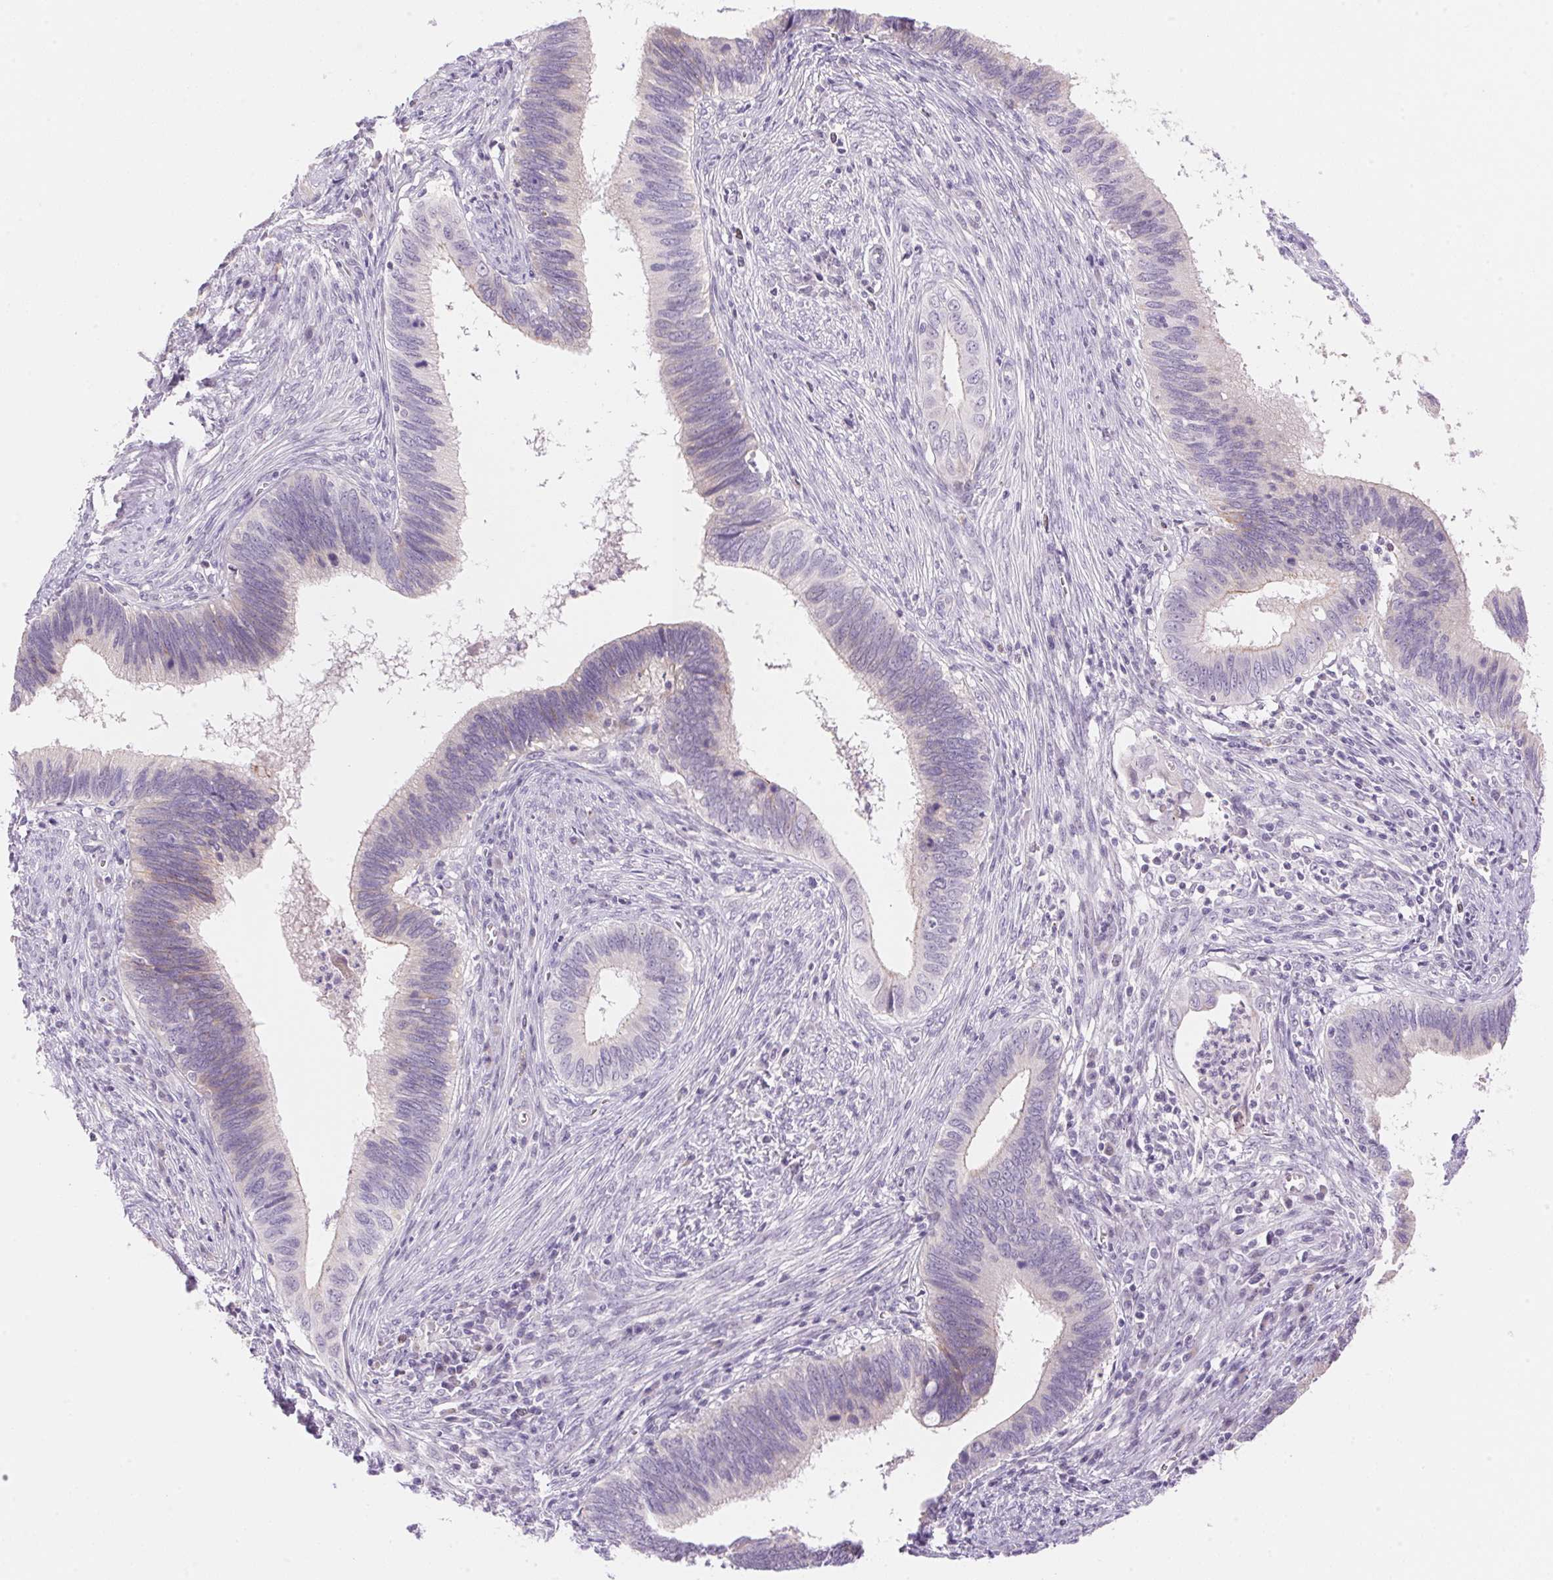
{"staining": {"intensity": "negative", "quantity": "none", "location": "none"}, "tissue": "cervical cancer", "cell_type": "Tumor cells", "image_type": "cancer", "snomed": [{"axis": "morphology", "description": "Adenocarcinoma, NOS"}, {"axis": "topography", "description": "Cervix"}], "caption": "DAB (3,3'-diaminobenzidine) immunohistochemical staining of cervical adenocarcinoma displays no significant staining in tumor cells.", "gene": "TEKT1", "patient": {"sex": "female", "age": 42}}